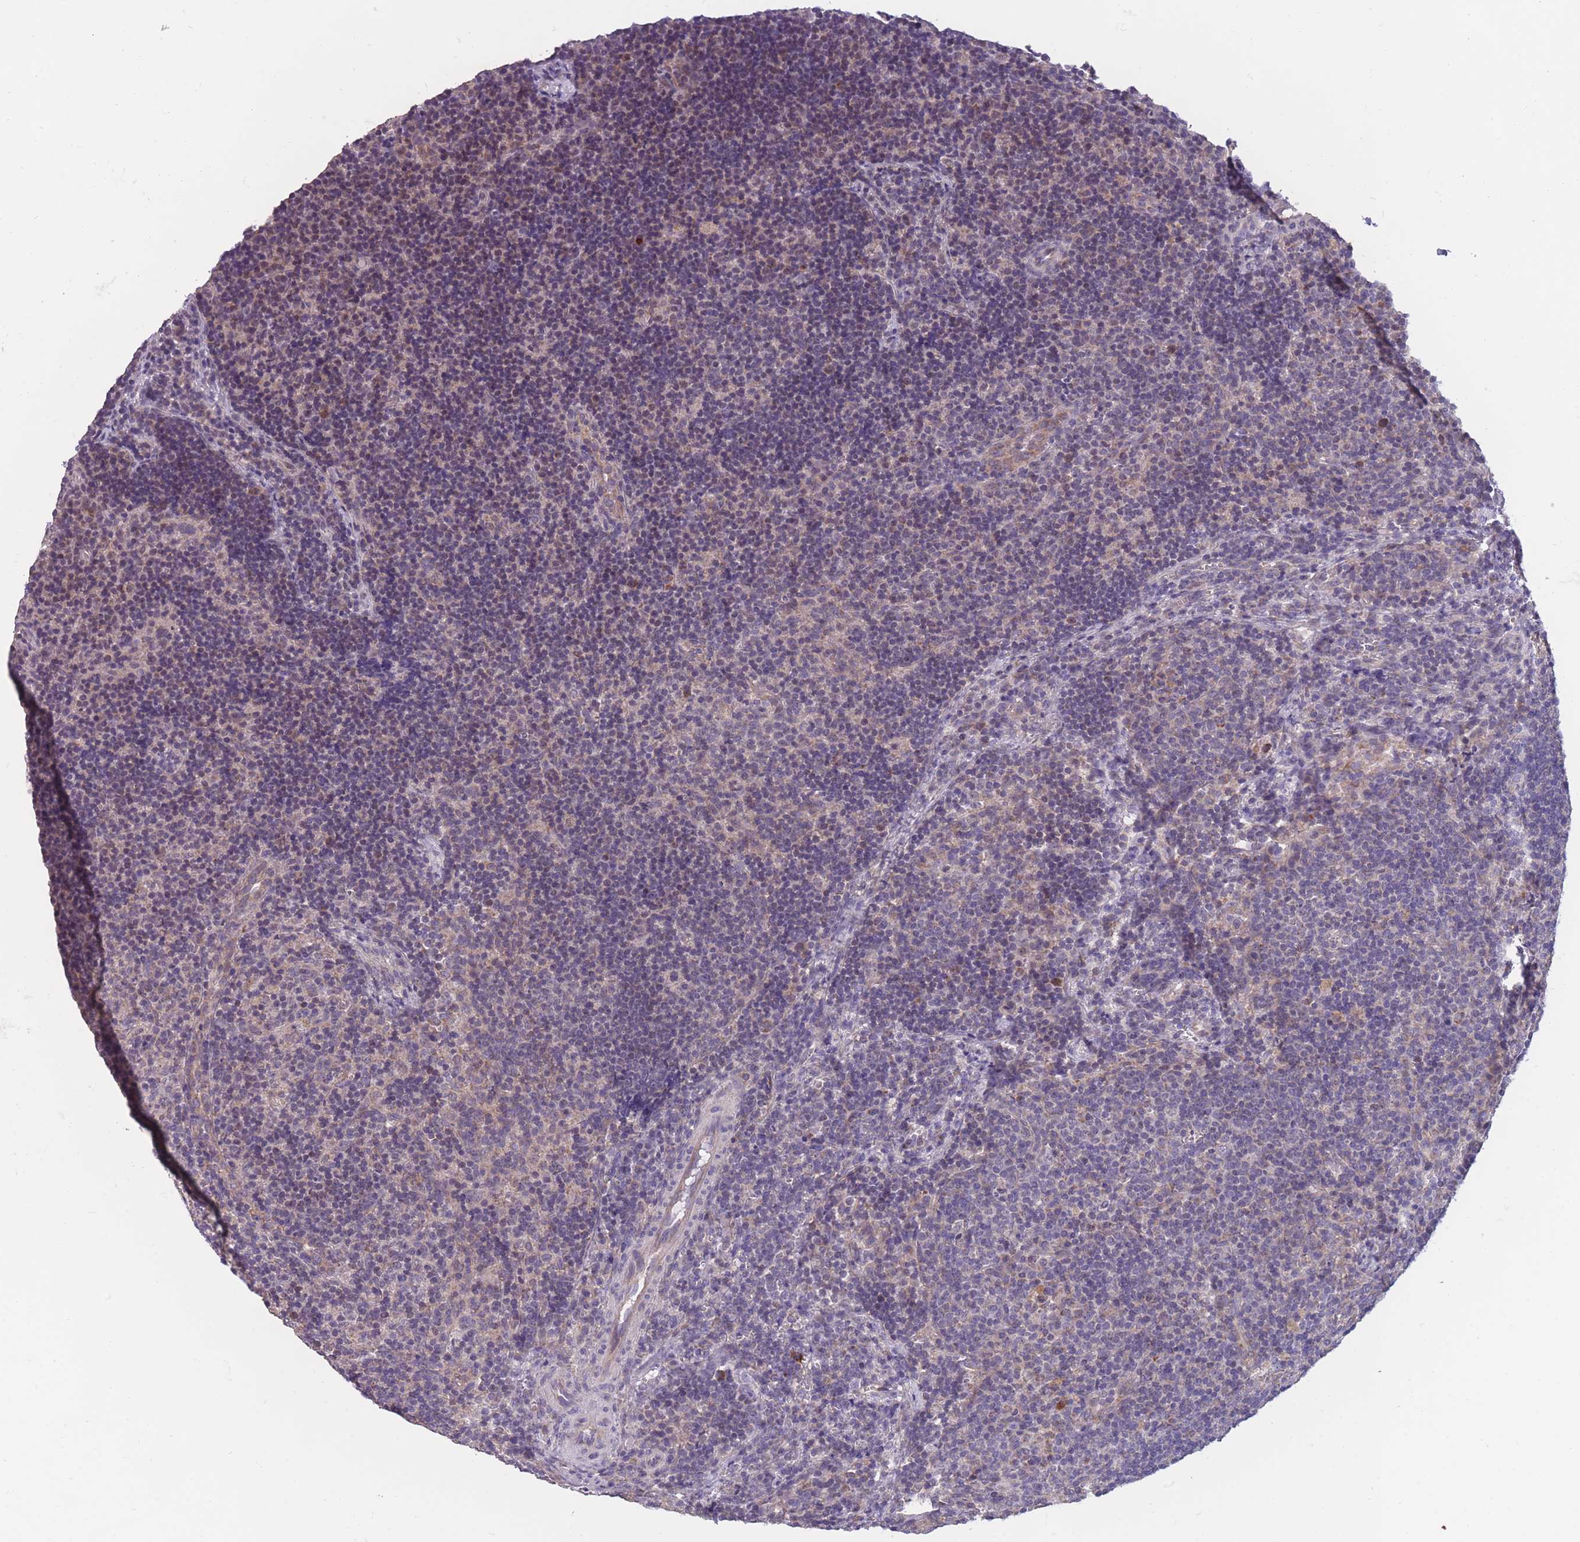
{"staining": {"intensity": "moderate", "quantity": "<25%", "location": "cytoplasmic/membranous"}, "tissue": "lymph node", "cell_type": "Germinal center cells", "image_type": "normal", "snomed": [{"axis": "morphology", "description": "Normal tissue, NOS"}, {"axis": "topography", "description": "Lymph node"}], "caption": "Germinal center cells show low levels of moderate cytoplasmic/membranous expression in approximately <25% of cells in normal human lymph node. Using DAB (brown) and hematoxylin (blue) stains, captured at high magnification using brightfield microscopy.", "gene": "MRPS18C", "patient": {"sex": "female", "age": 30}}